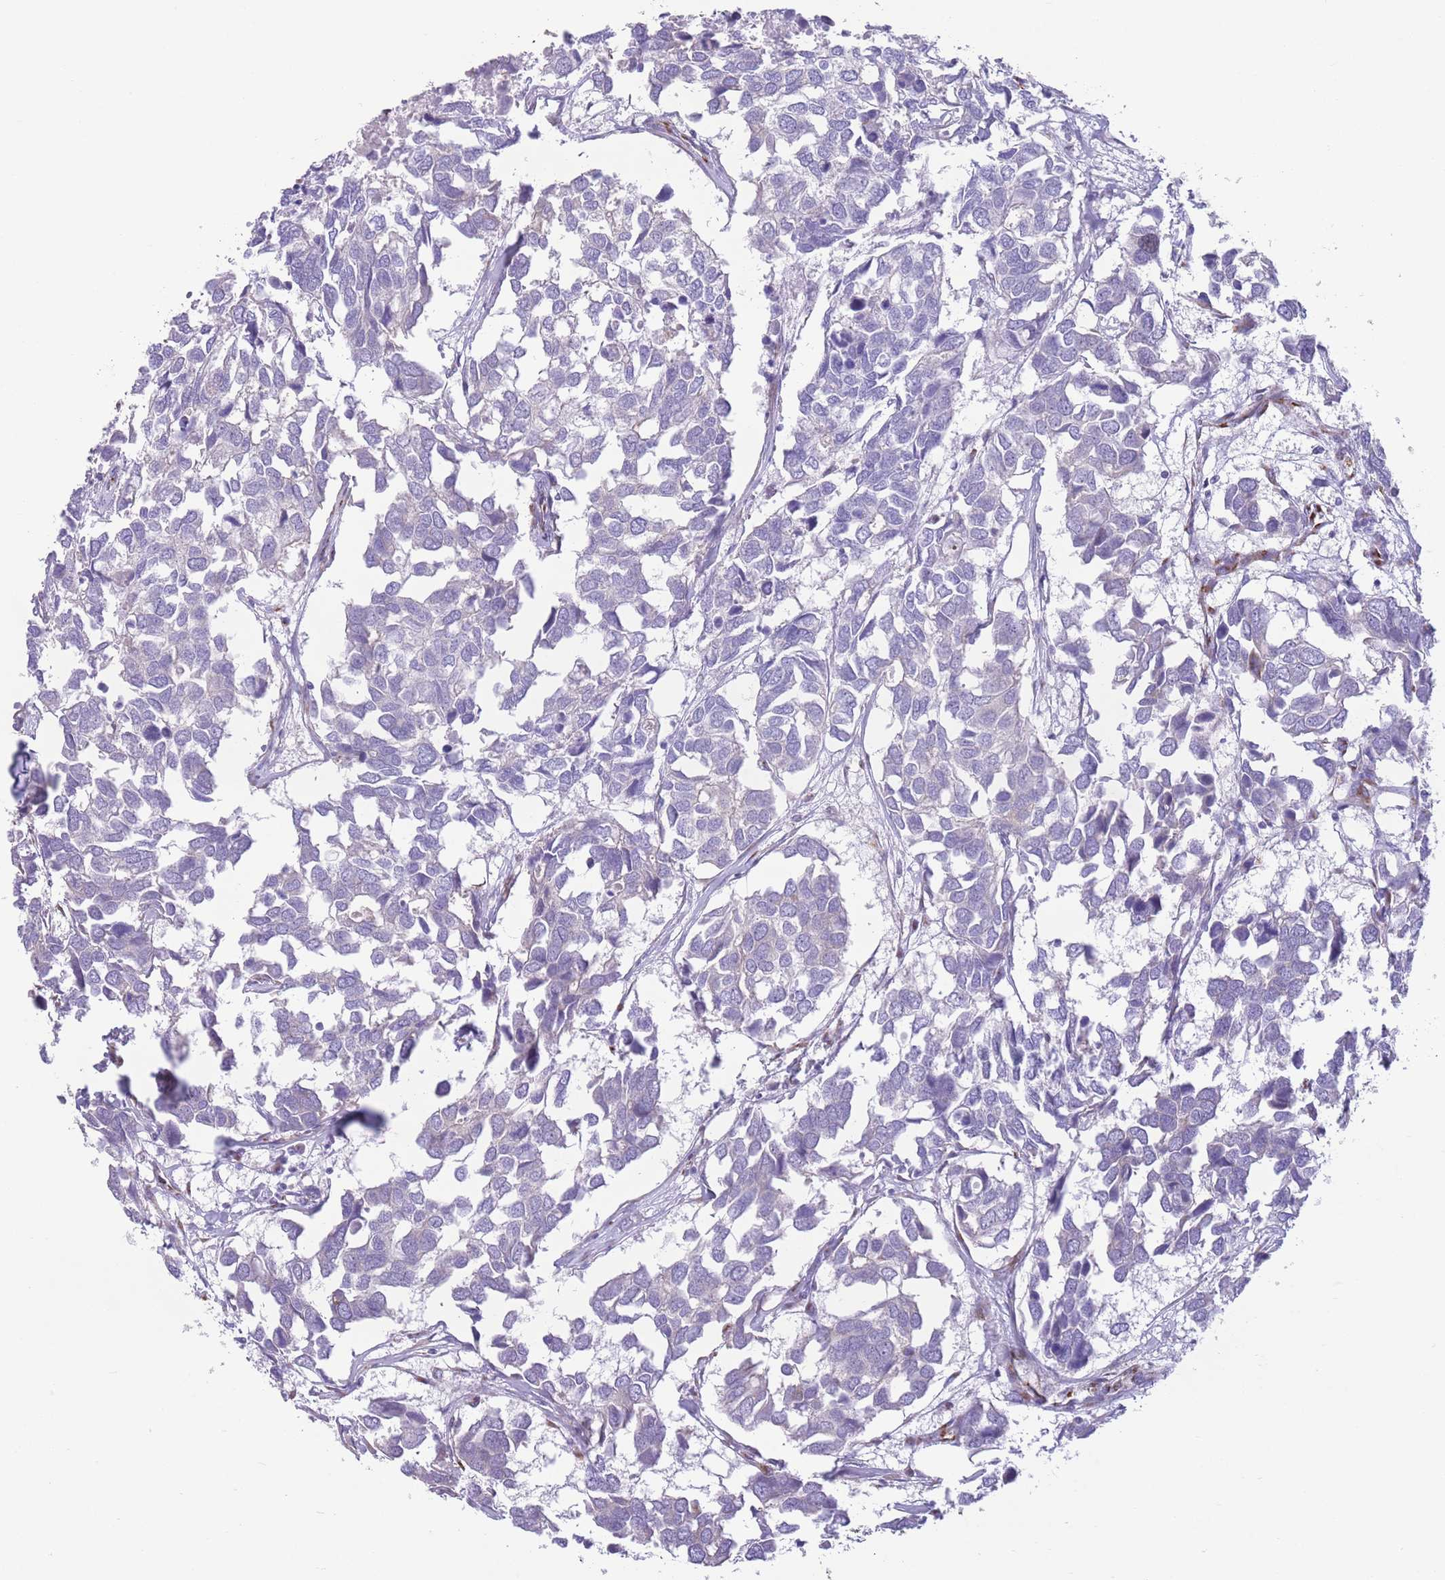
{"staining": {"intensity": "negative", "quantity": "none", "location": "none"}, "tissue": "breast cancer", "cell_type": "Tumor cells", "image_type": "cancer", "snomed": [{"axis": "morphology", "description": "Duct carcinoma"}, {"axis": "topography", "description": "Breast"}], "caption": "The micrograph displays no staining of tumor cells in breast cancer (intraductal carcinoma). (Immunohistochemistry, brightfield microscopy, high magnification).", "gene": "C20orf96", "patient": {"sex": "female", "age": 83}}